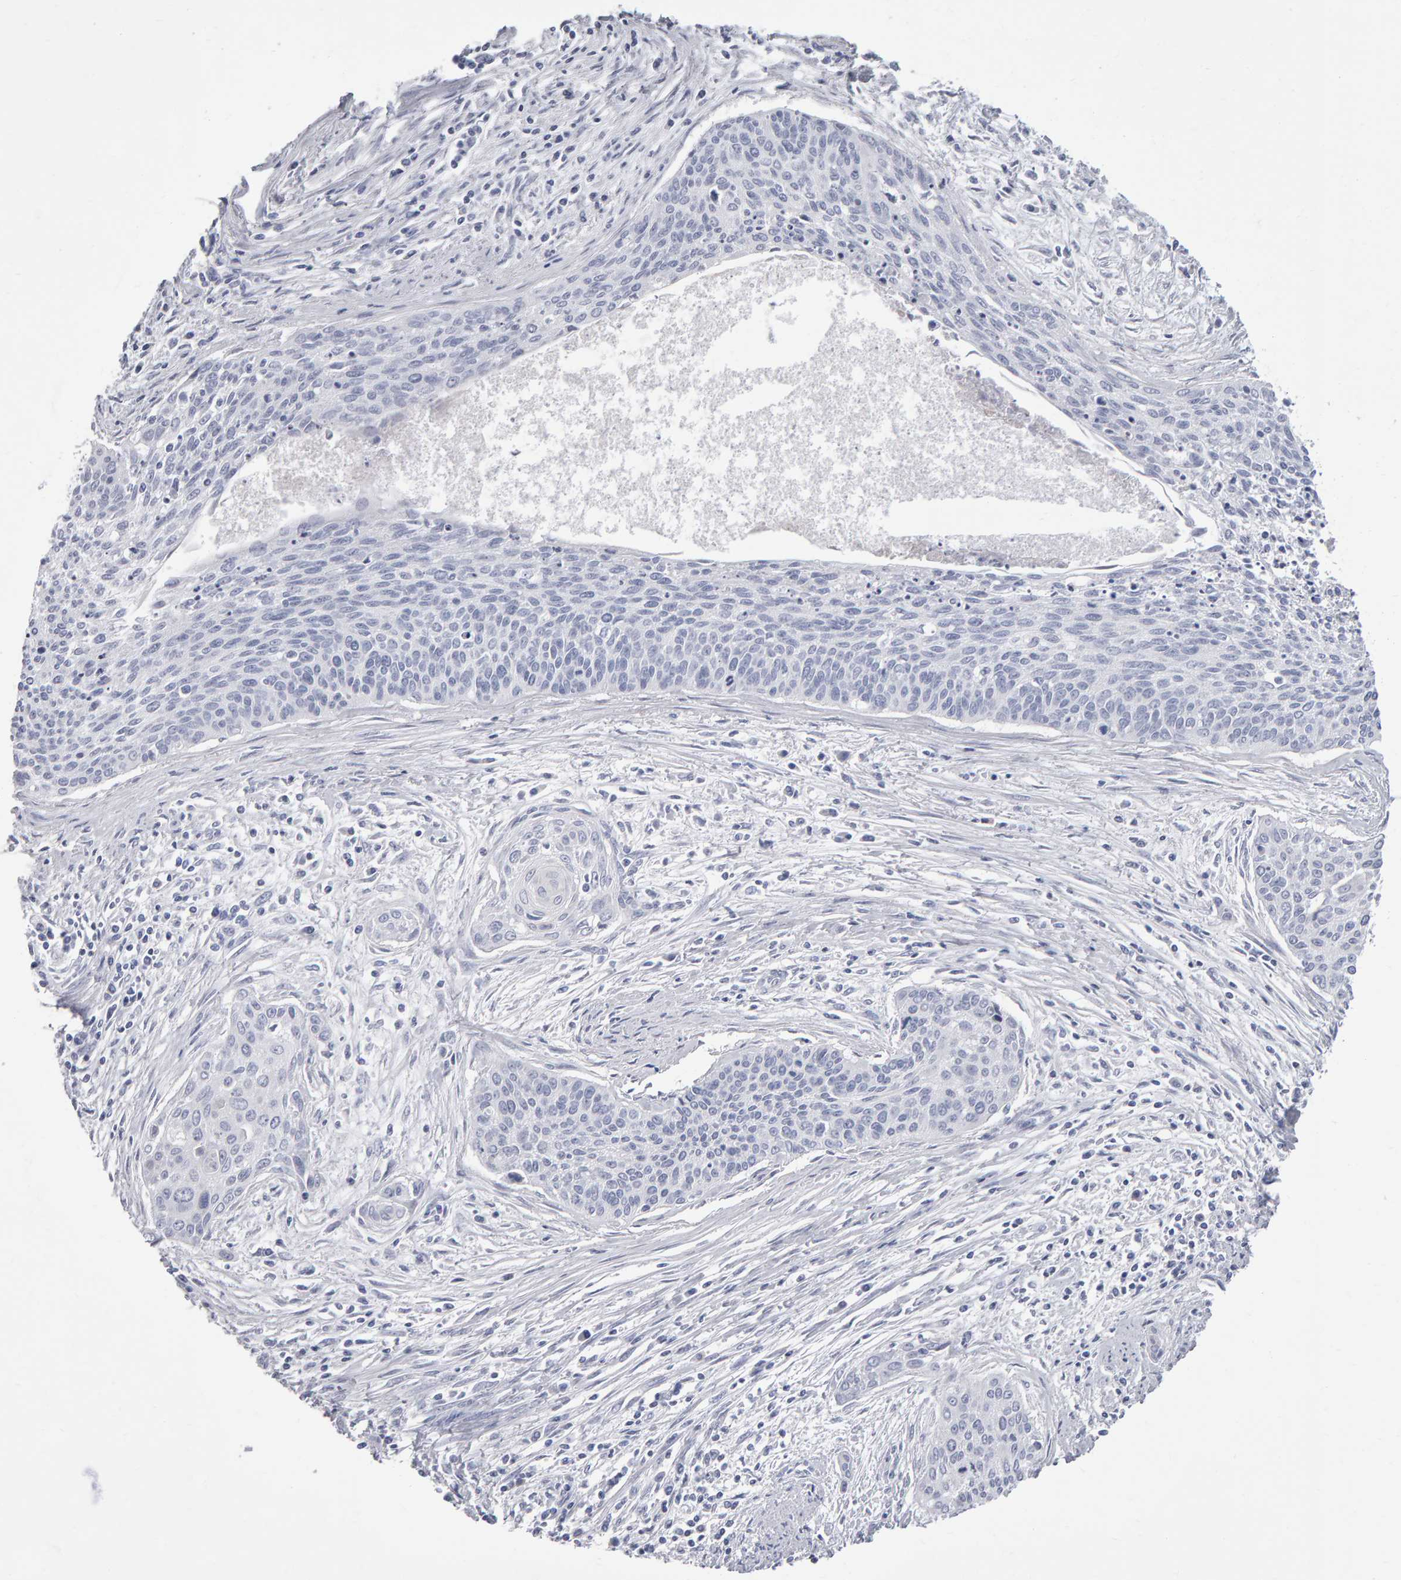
{"staining": {"intensity": "negative", "quantity": "none", "location": "none"}, "tissue": "cervical cancer", "cell_type": "Tumor cells", "image_type": "cancer", "snomed": [{"axis": "morphology", "description": "Squamous cell carcinoma, NOS"}, {"axis": "topography", "description": "Cervix"}], "caption": "This is a image of immunohistochemistry (IHC) staining of cervical cancer (squamous cell carcinoma), which shows no positivity in tumor cells. The staining was performed using DAB to visualize the protein expression in brown, while the nuclei were stained in blue with hematoxylin (Magnification: 20x).", "gene": "NCDN", "patient": {"sex": "female", "age": 55}}